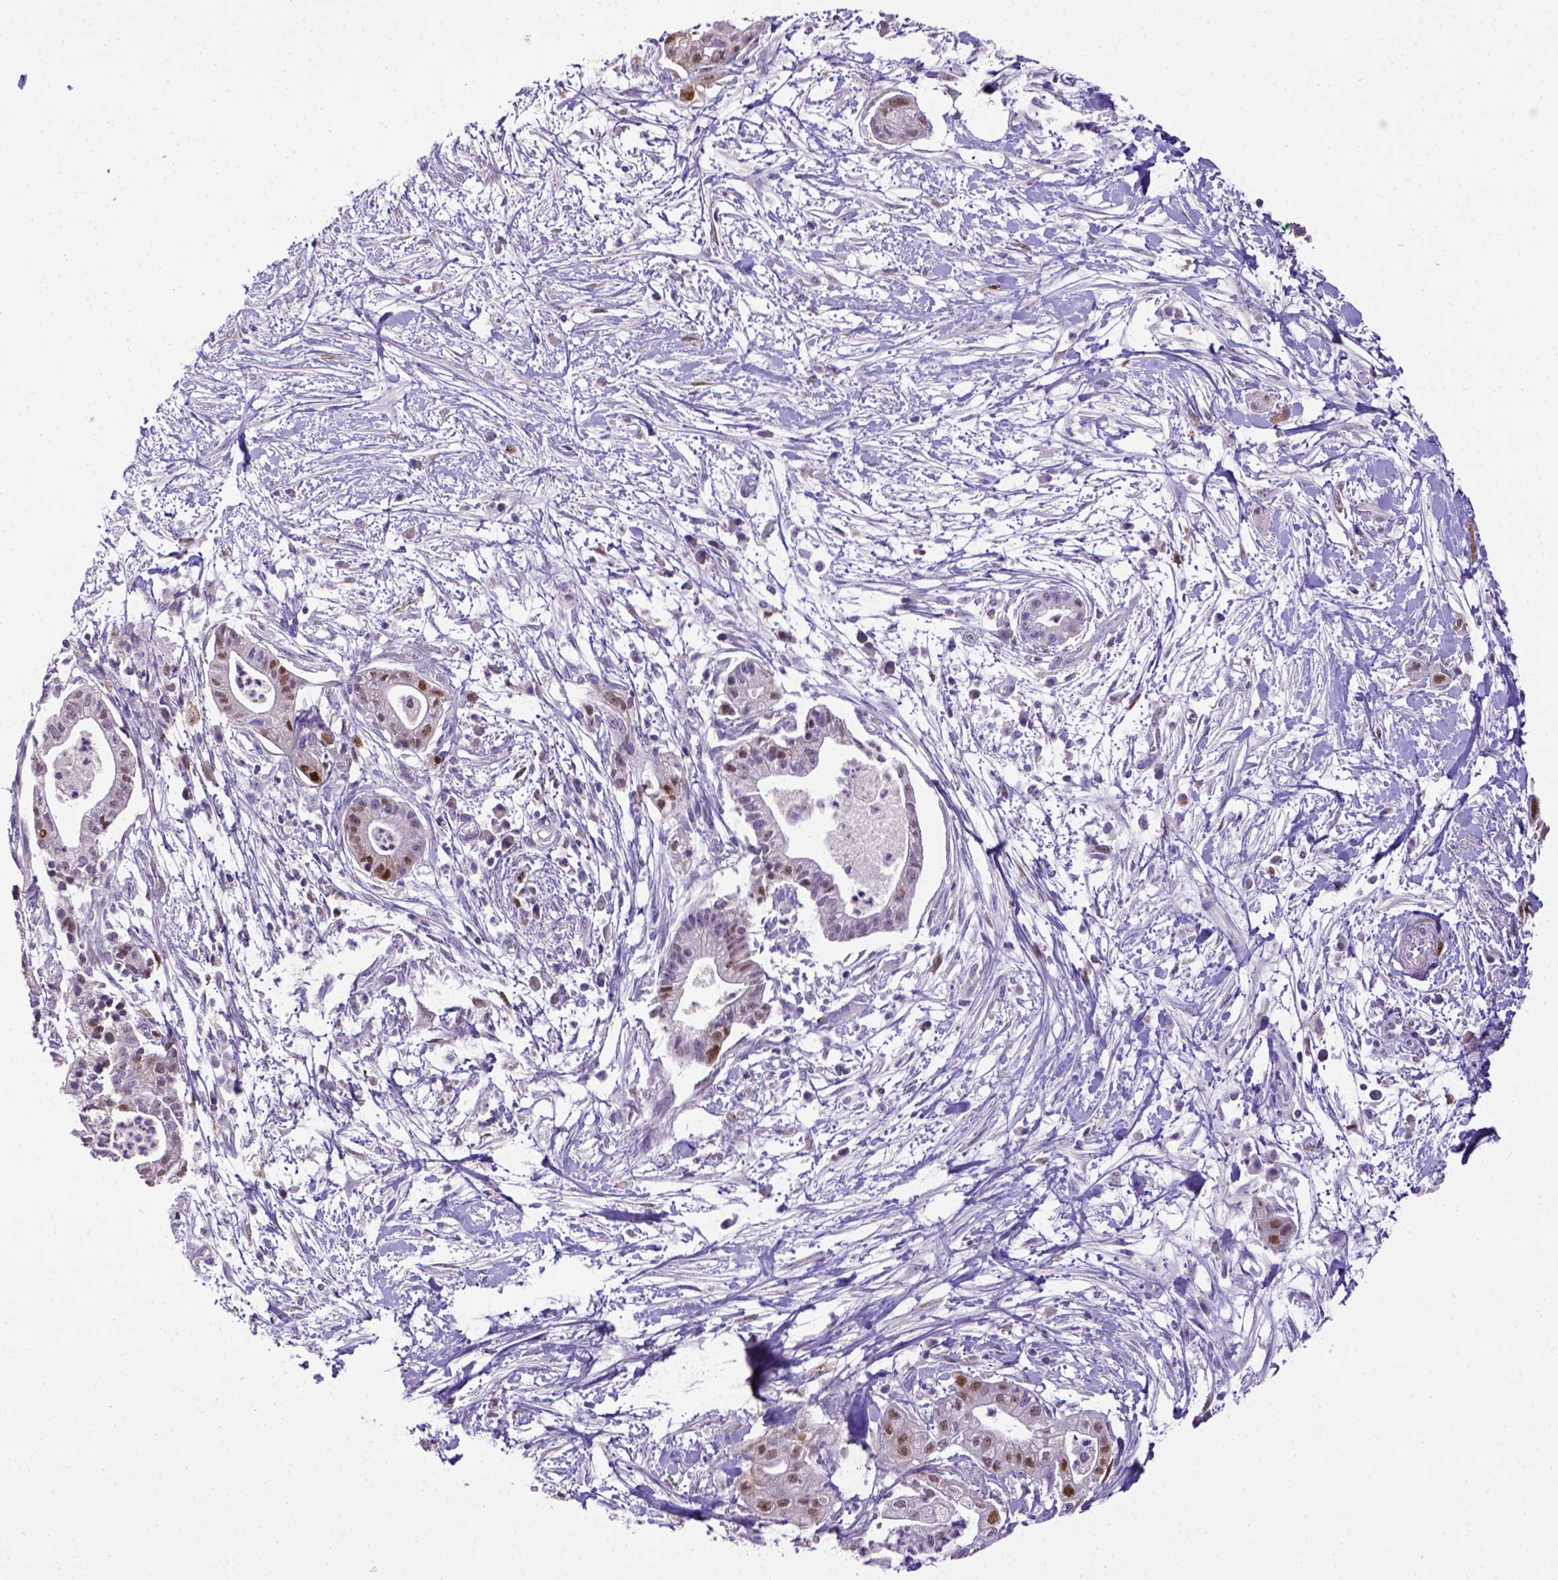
{"staining": {"intensity": "moderate", "quantity": "25%-75%", "location": "nuclear"}, "tissue": "pancreatic cancer", "cell_type": "Tumor cells", "image_type": "cancer", "snomed": [{"axis": "morphology", "description": "Normal tissue, NOS"}, {"axis": "morphology", "description": "Adenocarcinoma, NOS"}, {"axis": "topography", "description": "Lymph node"}, {"axis": "topography", "description": "Pancreas"}], "caption": "About 25%-75% of tumor cells in human adenocarcinoma (pancreatic) reveal moderate nuclear protein staining as visualized by brown immunohistochemical staining.", "gene": "CDKN1A", "patient": {"sex": "female", "age": 58}}